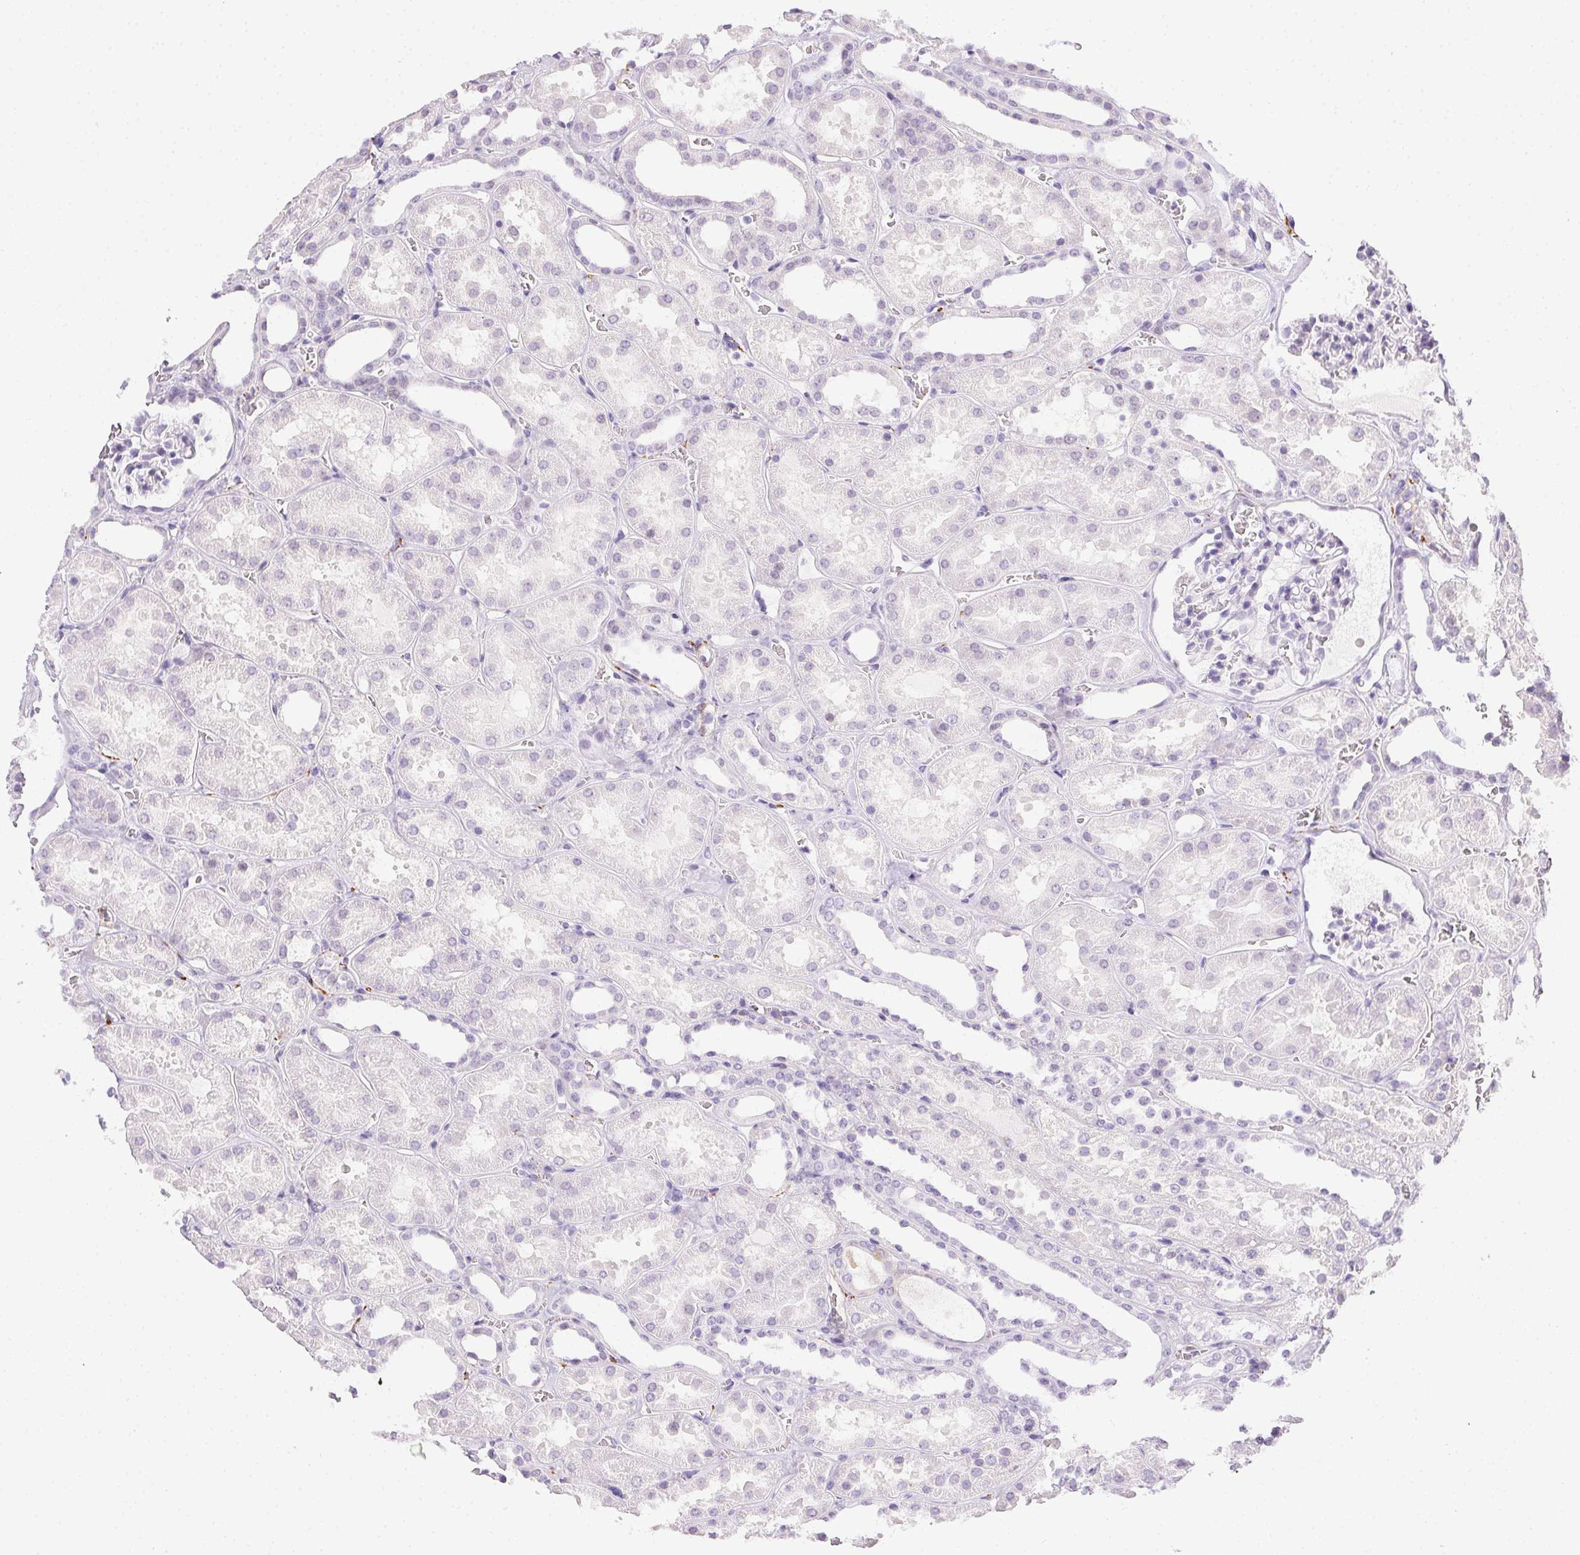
{"staining": {"intensity": "negative", "quantity": "none", "location": "none"}, "tissue": "kidney", "cell_type": "Cells in glomeruli", "image_type": "normal", "snomed": [{"axis": "morphology", "description": "Normal tissue, NOS"}, {"axis": "topography", "description": "Kidney"}], "caption": "Kidney stained for a protein using immunohistochemistry (IHC) demonstrates no positivity cells in glomeruli.", "gene": "CADPS", "patient": {"sex": "female", "age": 41}}